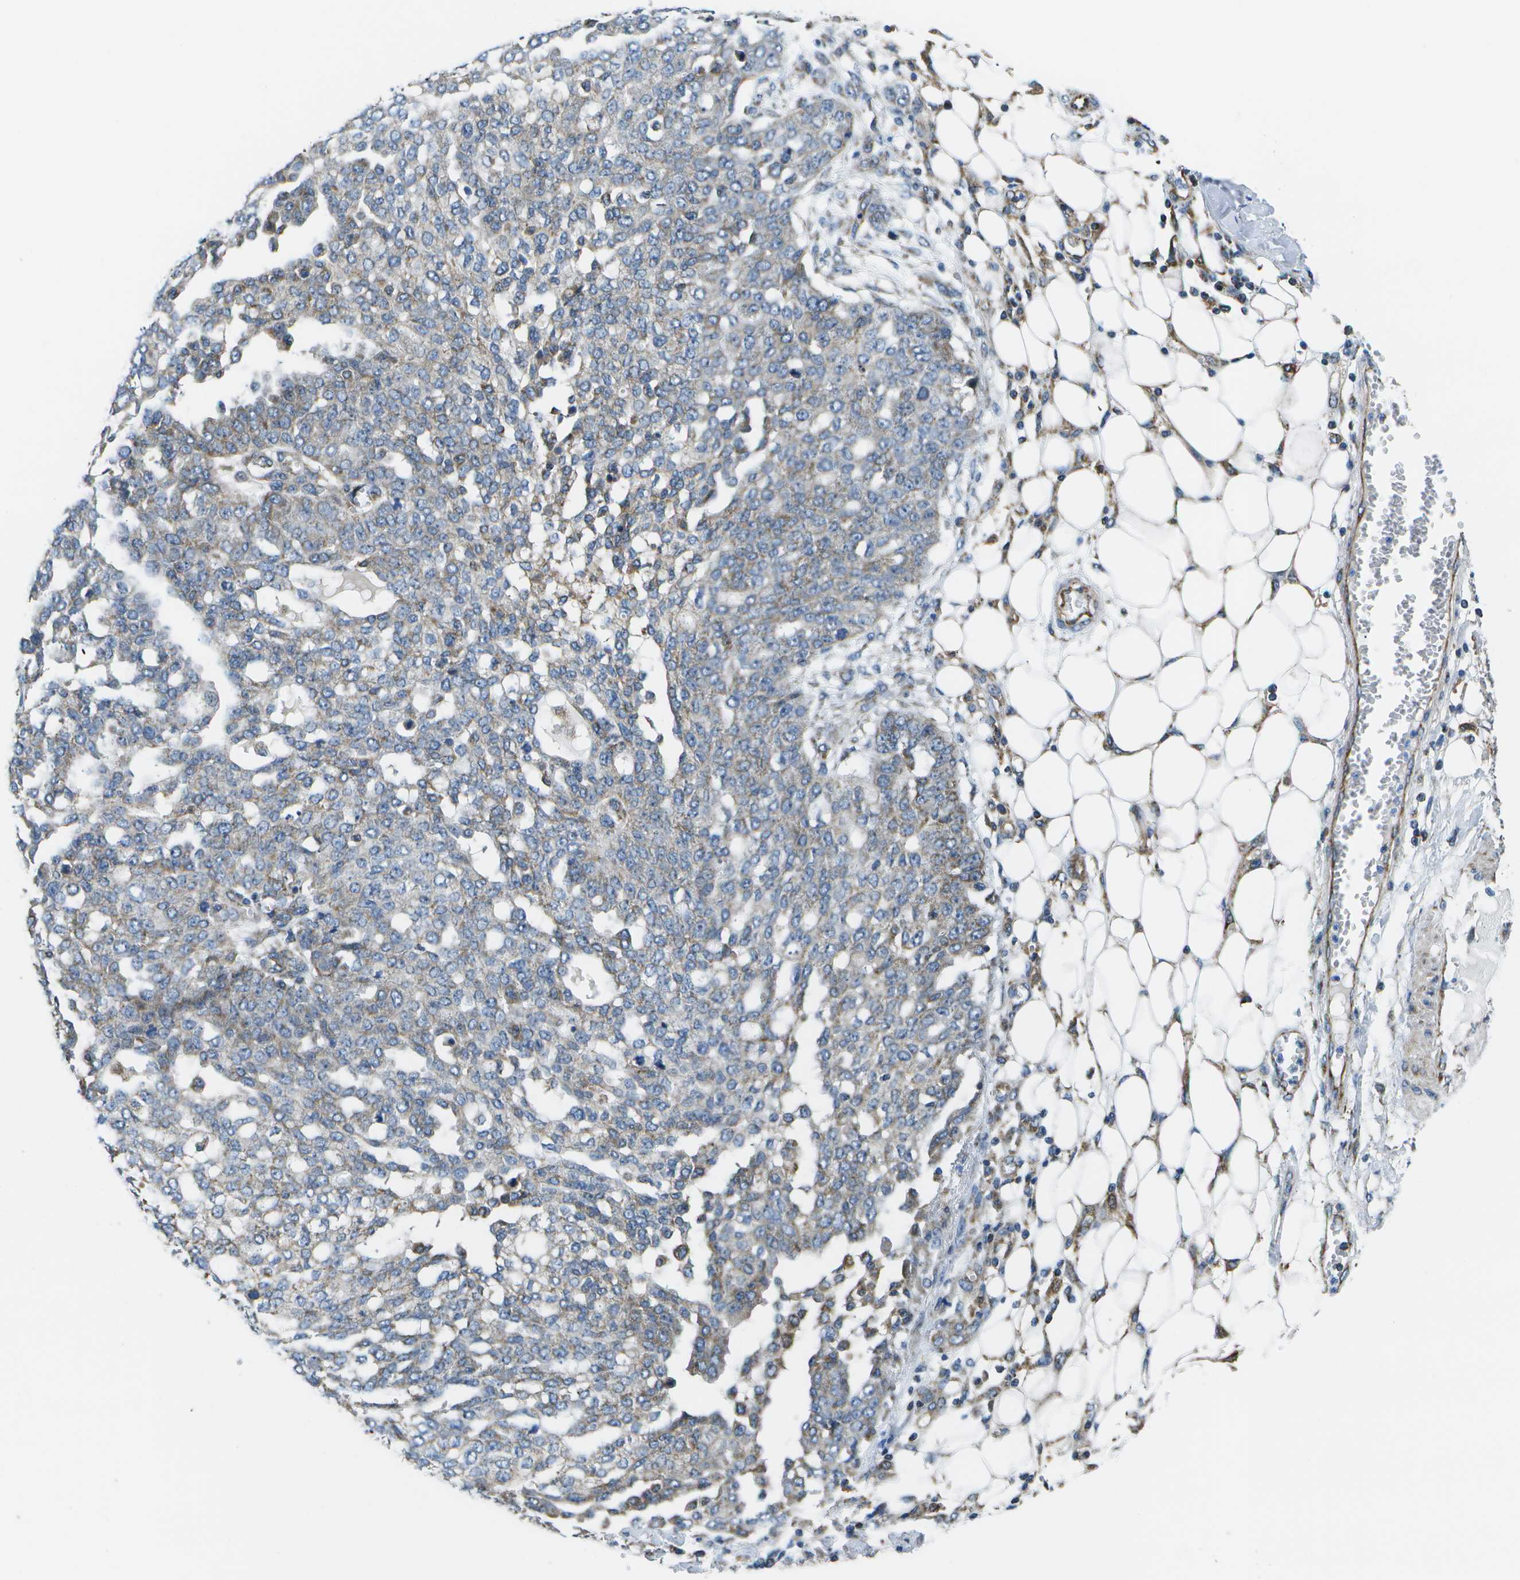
{"staining": {"intensity": "weak", "quantity": "<25%", "location": "cytoplasmic/membranous"}, "tissue": "ovarian cancer", "cell_type": "Tumor cells", "image_type": "cancer", "snomed": [{"axis": "morphology", "description": "Cystadenocarcinoma, serous, NOS"}, {"axis": "topography", "description": "Soft tissue"}, {"axis": "topography", "description": "Ovary"}], "caption": "This image is of ovarian cancer stained with IHC to label a protein in brown with the nuclei are counter-stained blue. There is no expression in tumor cells.", "gene": "MVK", "patient": {"sex": "female", "age": 57}}